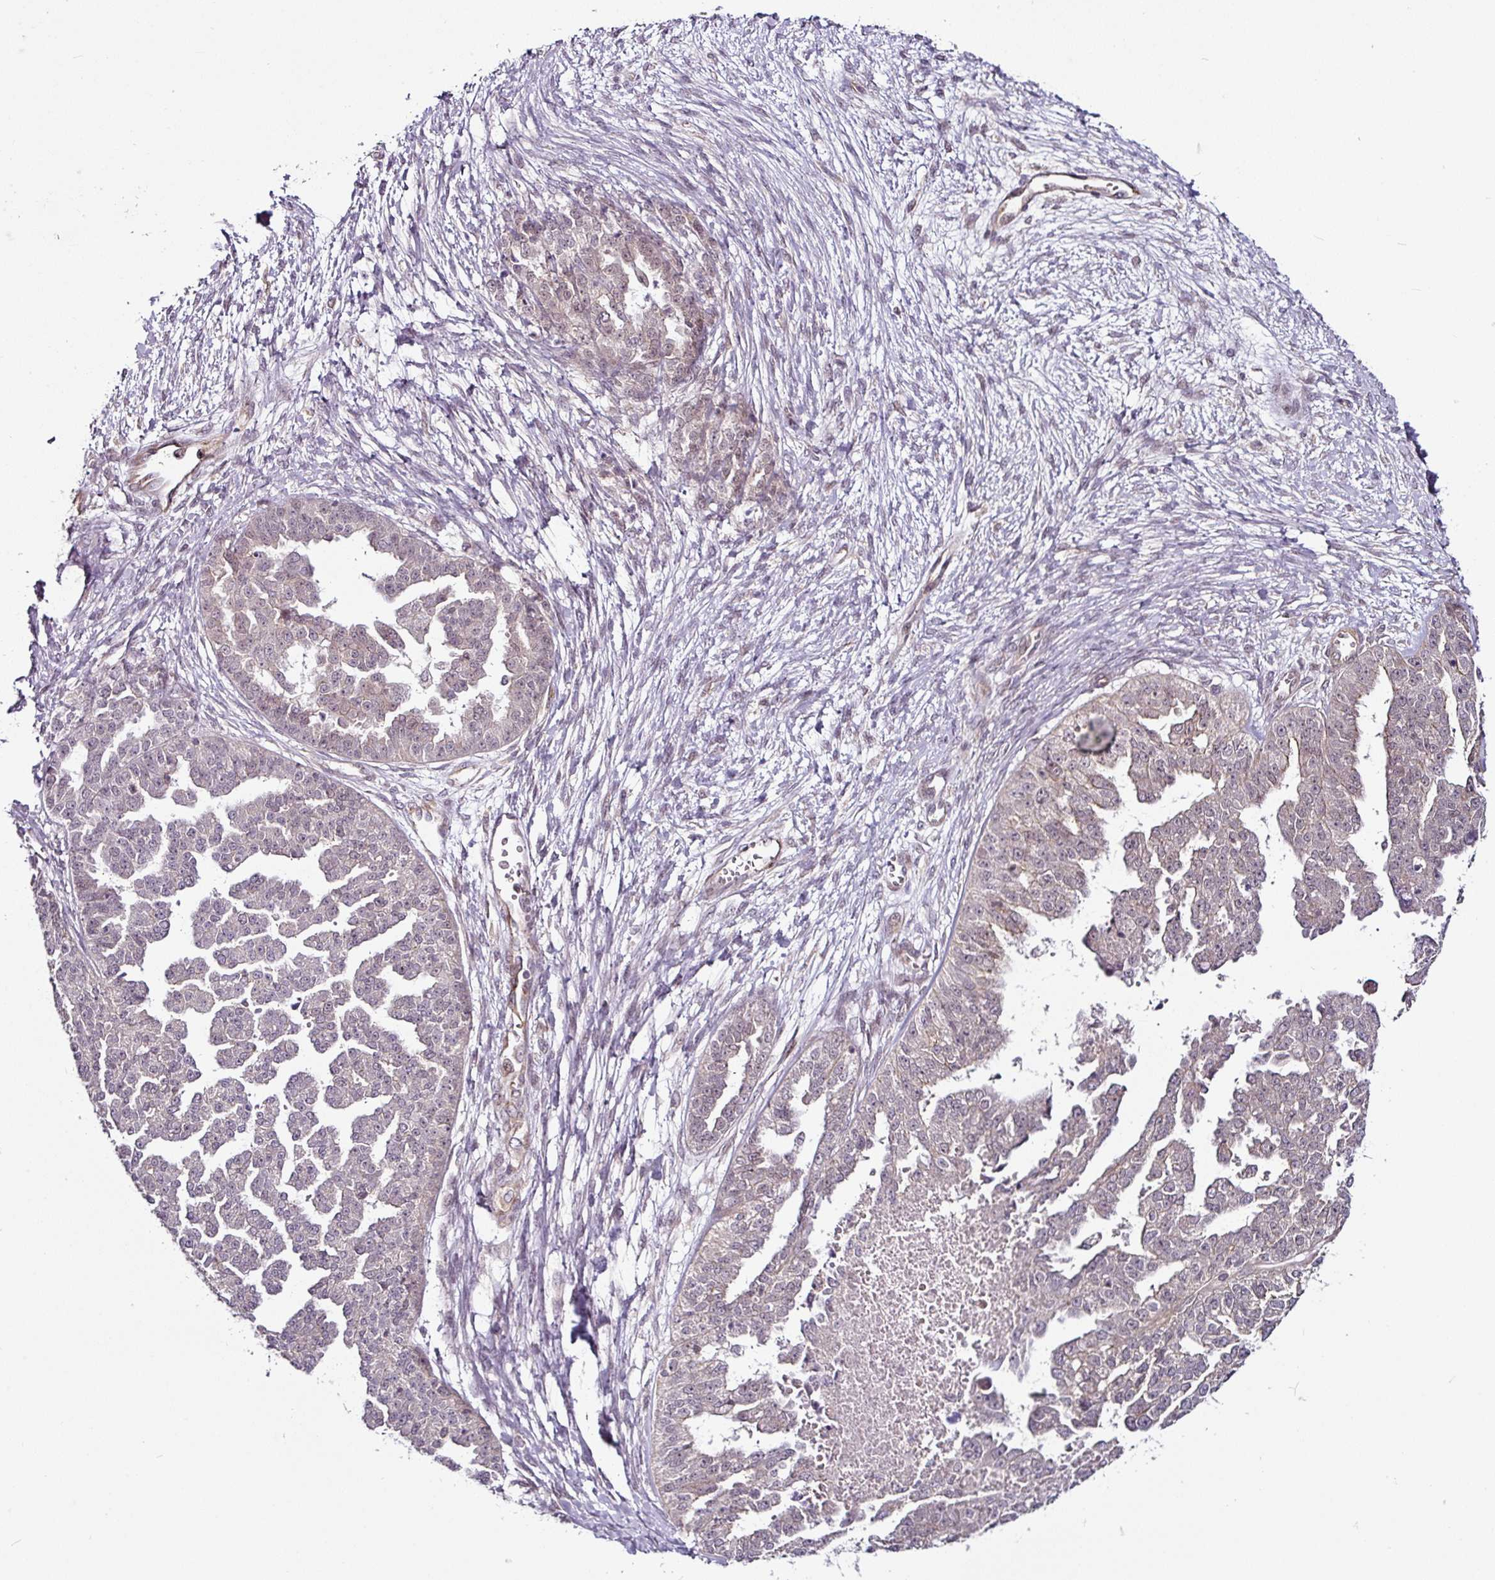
{"staining": {"intensity": "weak", "quantity": "<25%", "location": "nuclear"}, "tissue": "ovarian cancer", "cell_type": "Tumor cells", "image_type": "cancer", "snomed": [{"axis": "morphology", "description": "Cystadenocarcinoma, serous, NOS"}, {"axis": "topography", "description": "Ovary"}], "caption": "The photomicrograph exhibits no significant expression in tumor cells of ovarian serous cystadenocarcinoma. (Brightfield microscopy of DAB (3,3'-diaminobenzidine) immunohistochemistry (IHC) at high magnification).", "gene": "DCAF13", "patient": {"sex": "female", "age": 58}}